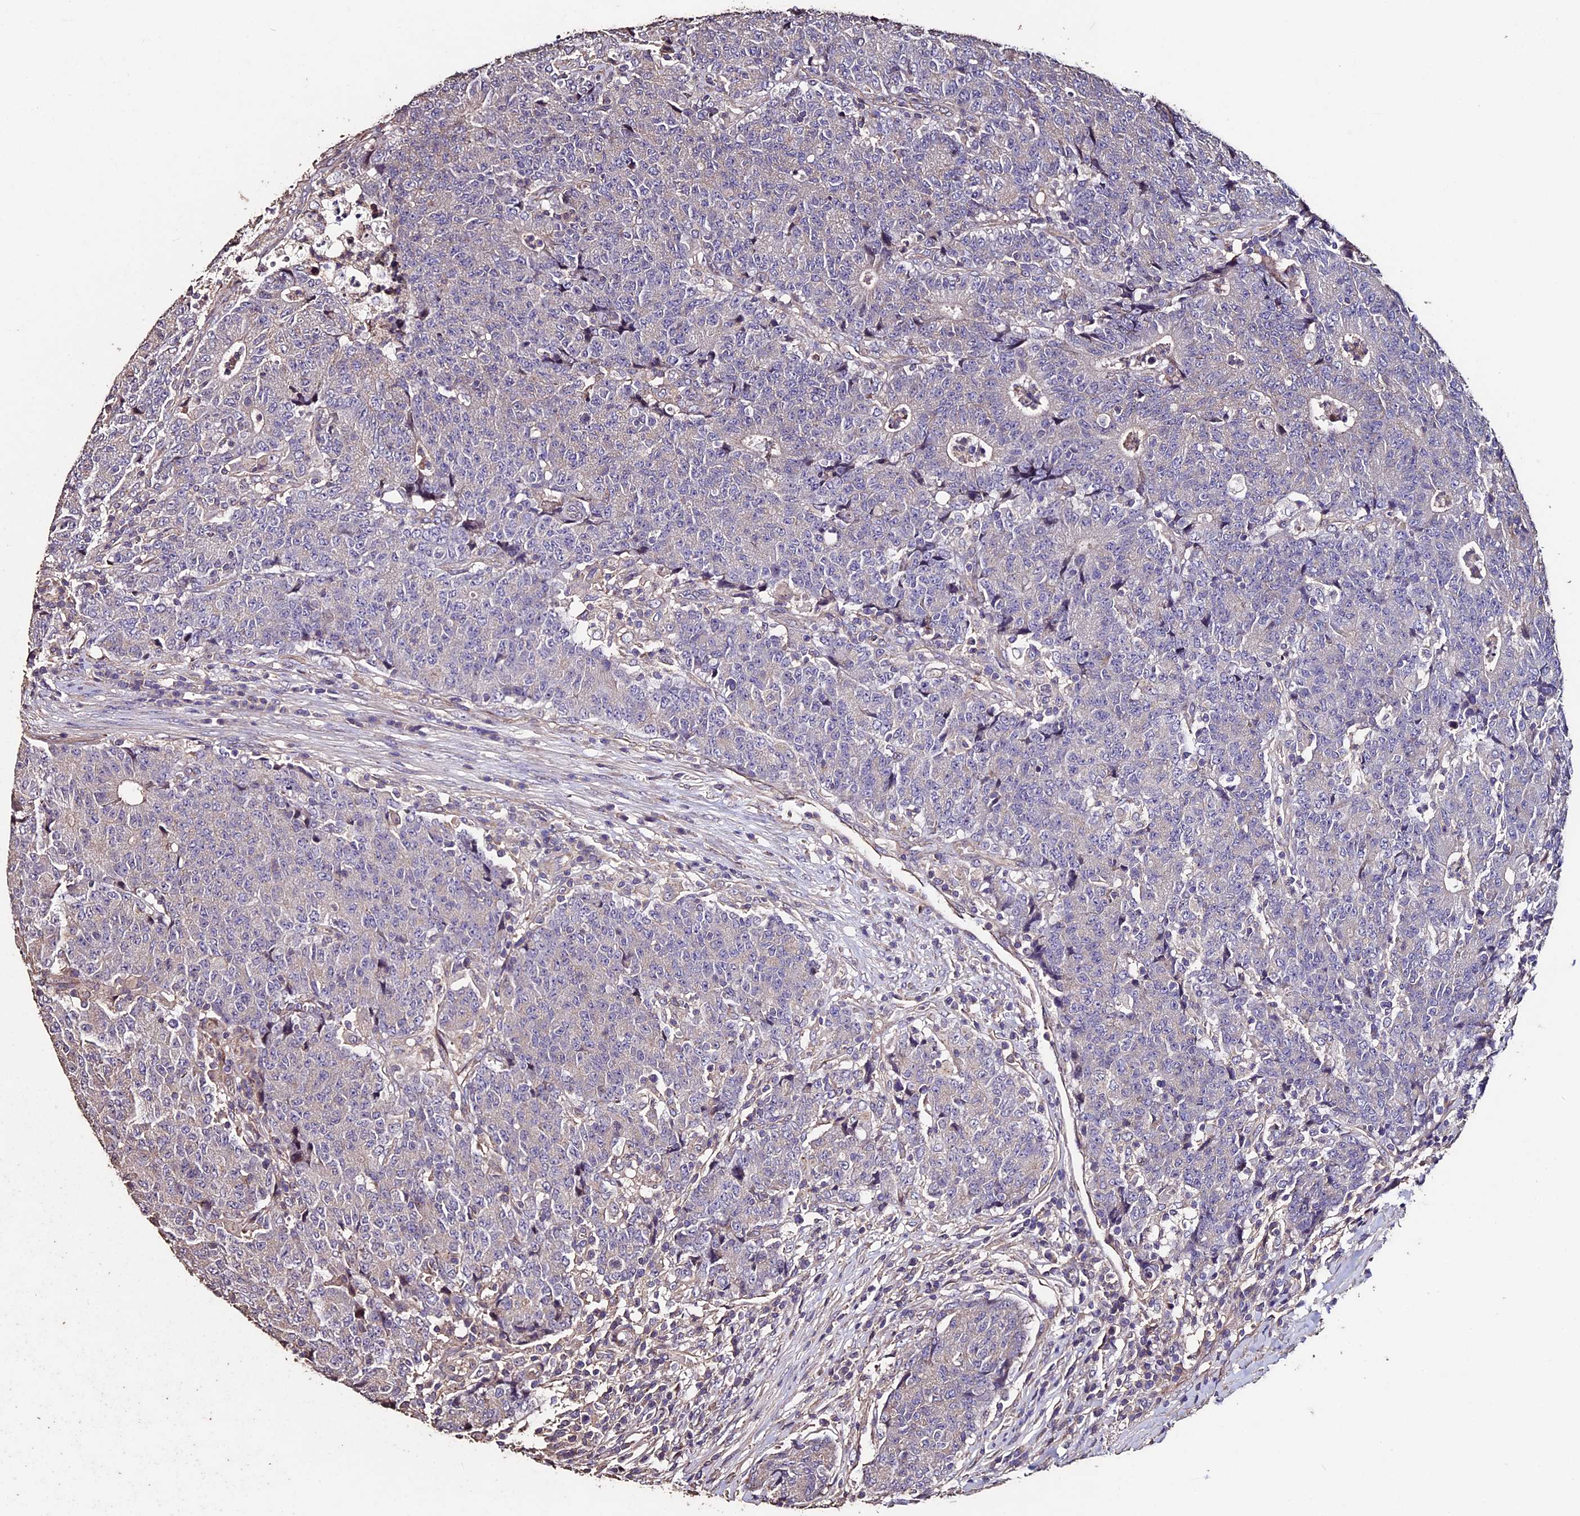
{"staining": {"intensity": "negative", "quantity": "none", "location": "none"}, "tissue": "colorectal cancer", "cell_type": "Tumor cells", "image_type": "cancer", "snomed": [{"axis": "morphology", "description": "Adenocarcinoma, NOS"}, {"axis": "topography", "description": "Colon"}], "caption": "Immunohistochemistry (IHC) micrograph of colorectal adenocarcinoma stained for a protein (brown), which shows no positivity in tumor cells. (Stains: DAB immunohistochemistry with hematoxylin counter stain, Microscopy: brightfield microscopy at high magnification).", "gene": "USB1", "patient": {"sex": "female", "age": 75}}